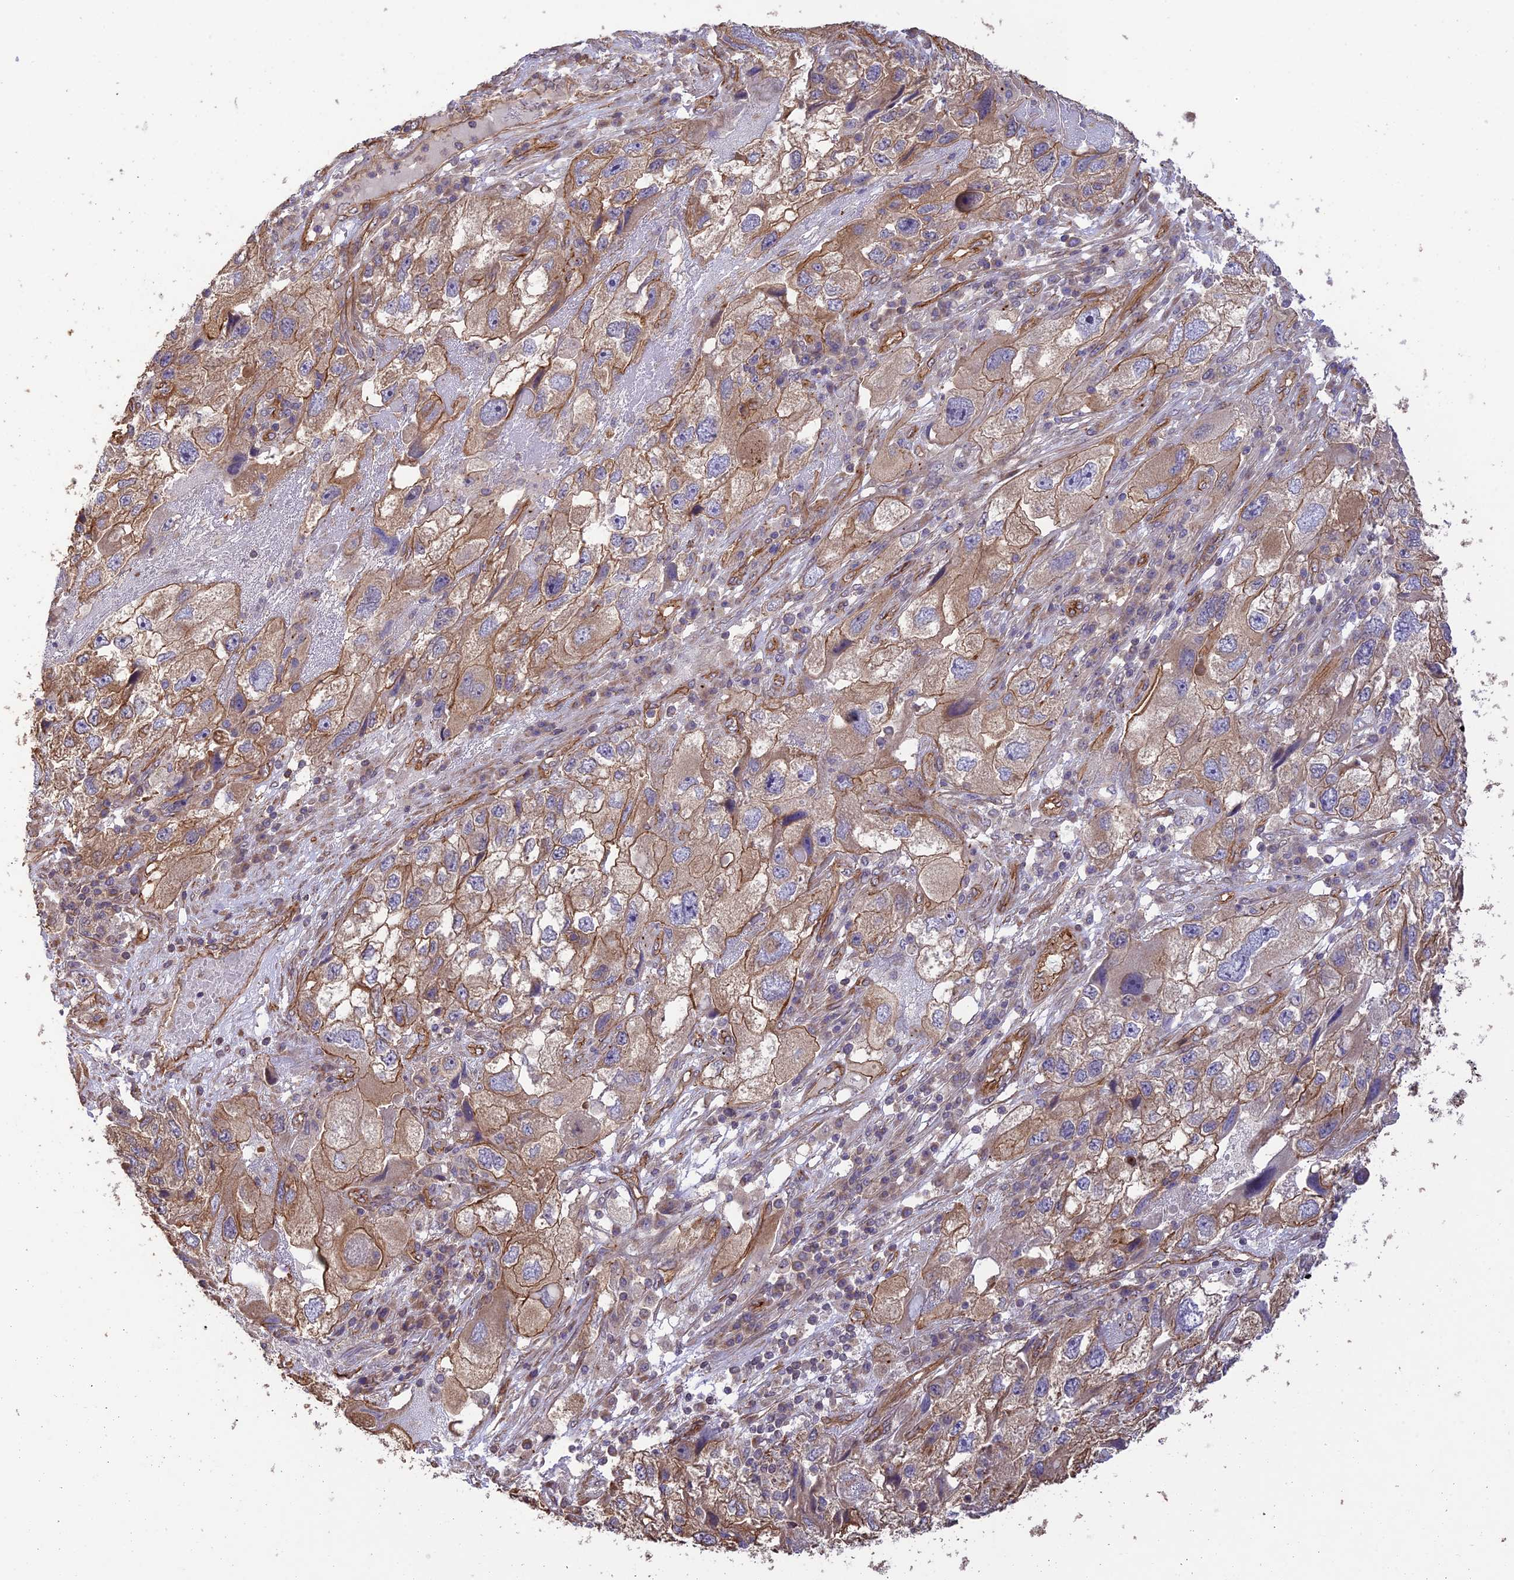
{"staining": {"intensity": "moderate", "quantity": ">75%", "location": "cytoplasmic/membranous"}, "tissue": "endometrial cancer", "cell_type": "Tumor cells", "image_type": "cancer", "snomed": [{"axis": "morphology", "description": "Adenocarcinoma, NOS"}, {"axis": "topography", "description": "Endometrium"}], "caption": "Human endometrial cancer (adenocarcinoma) stained for a protein (brown) displays moderate cytoplasmic/membranous positive staining in approximately >75% of tumor cells.", "gene": "HOMER2", "patient": {"sex": "female", "age": 49}}